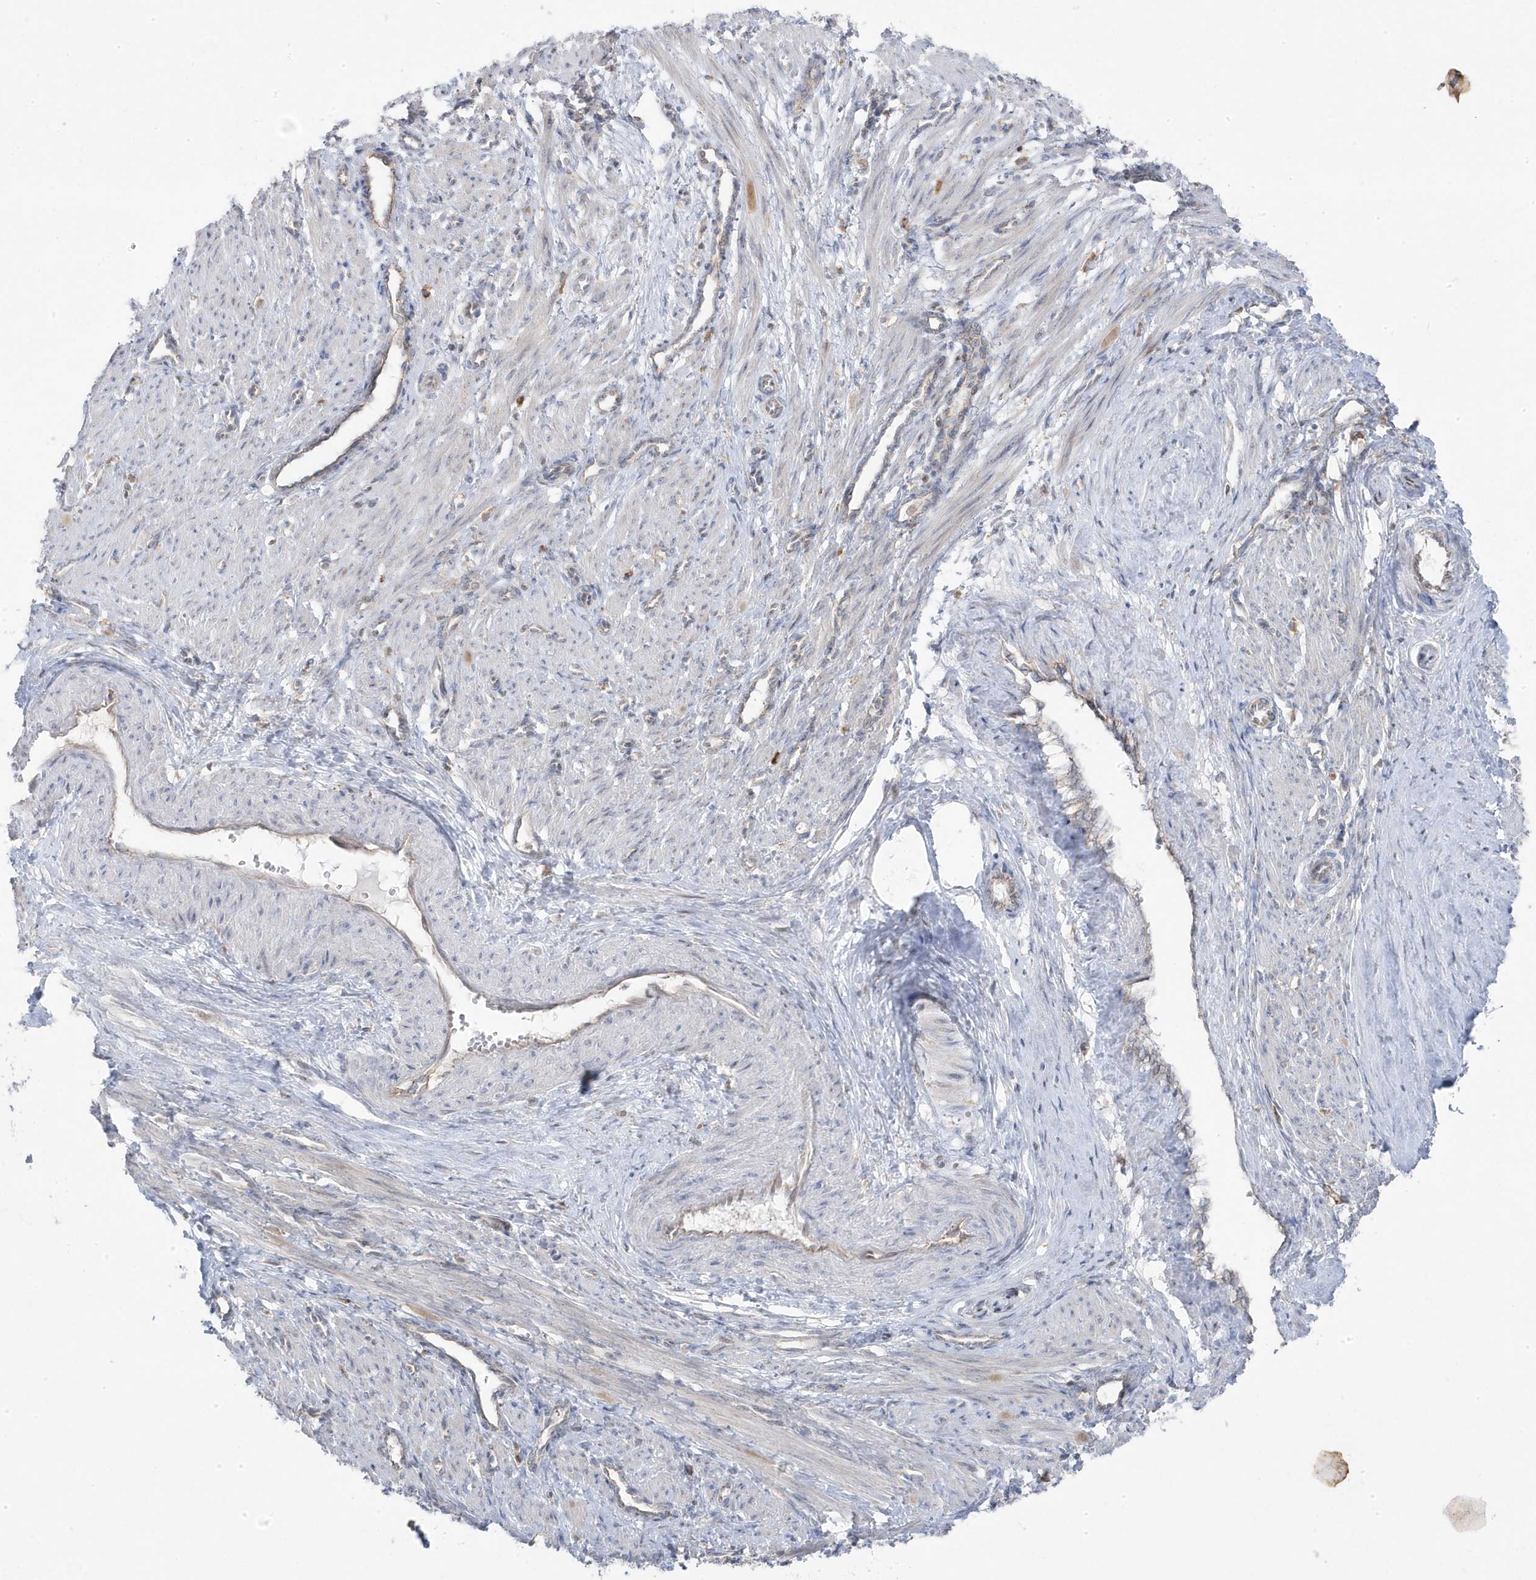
{"staining": {"intensity": "negative", "quantity": "none", "location": "none"}, "tissue": "smooth muscle", "cell_type": "Smooth muscle cells", "image_type": "normal", "snomed": [{"axis": "morphology", "description": "Normal tissue, NOS"}, {"axis": "topography", "description": "Endometrium"}], "caption": "The immunohistochemistry micrograph has no significant expression in smooth muscle cells of smooth muscle.", "gene": "ZNF654", "patient": {"sex": "female", "age": 33}}